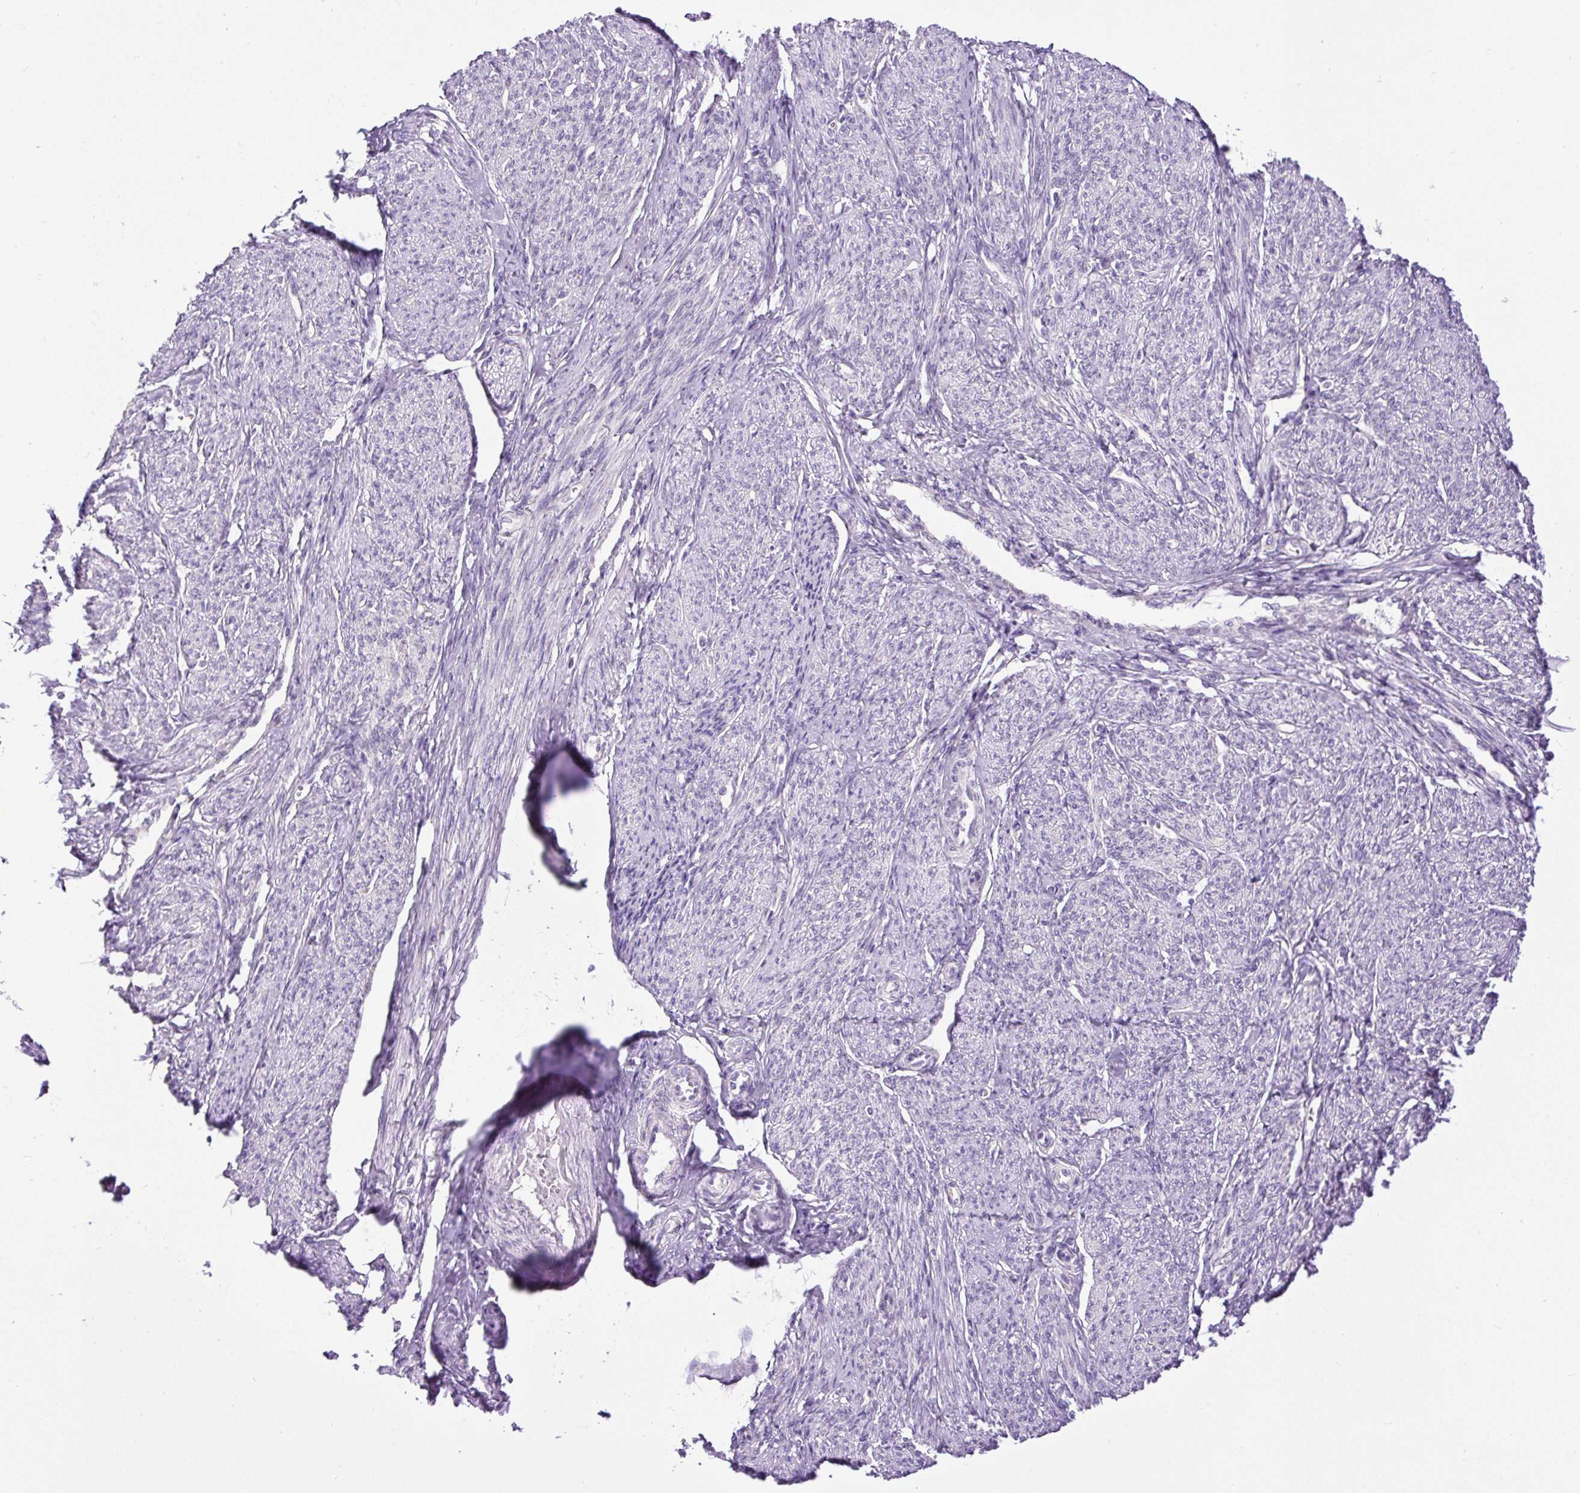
{"staining": {"intensity": "negative", "quantity": "none", "location": "none"}, "tissue": "smooth muscle", "cell_type": "Smooth muscle cells", "image_type": "normal", "snomed": [{"axis": "morphology", "description": "Normal tissue, NOS"}, {"axis": "topography", "description": "Smooth muscle"}], "caption": "Histopathology image shows no significant protein expression in smooth muscle cells of normal smooth muscle. Nuclei are stained in blue.", "gene": "DDOST", "patient": {"sex": "female", "age": 65}}